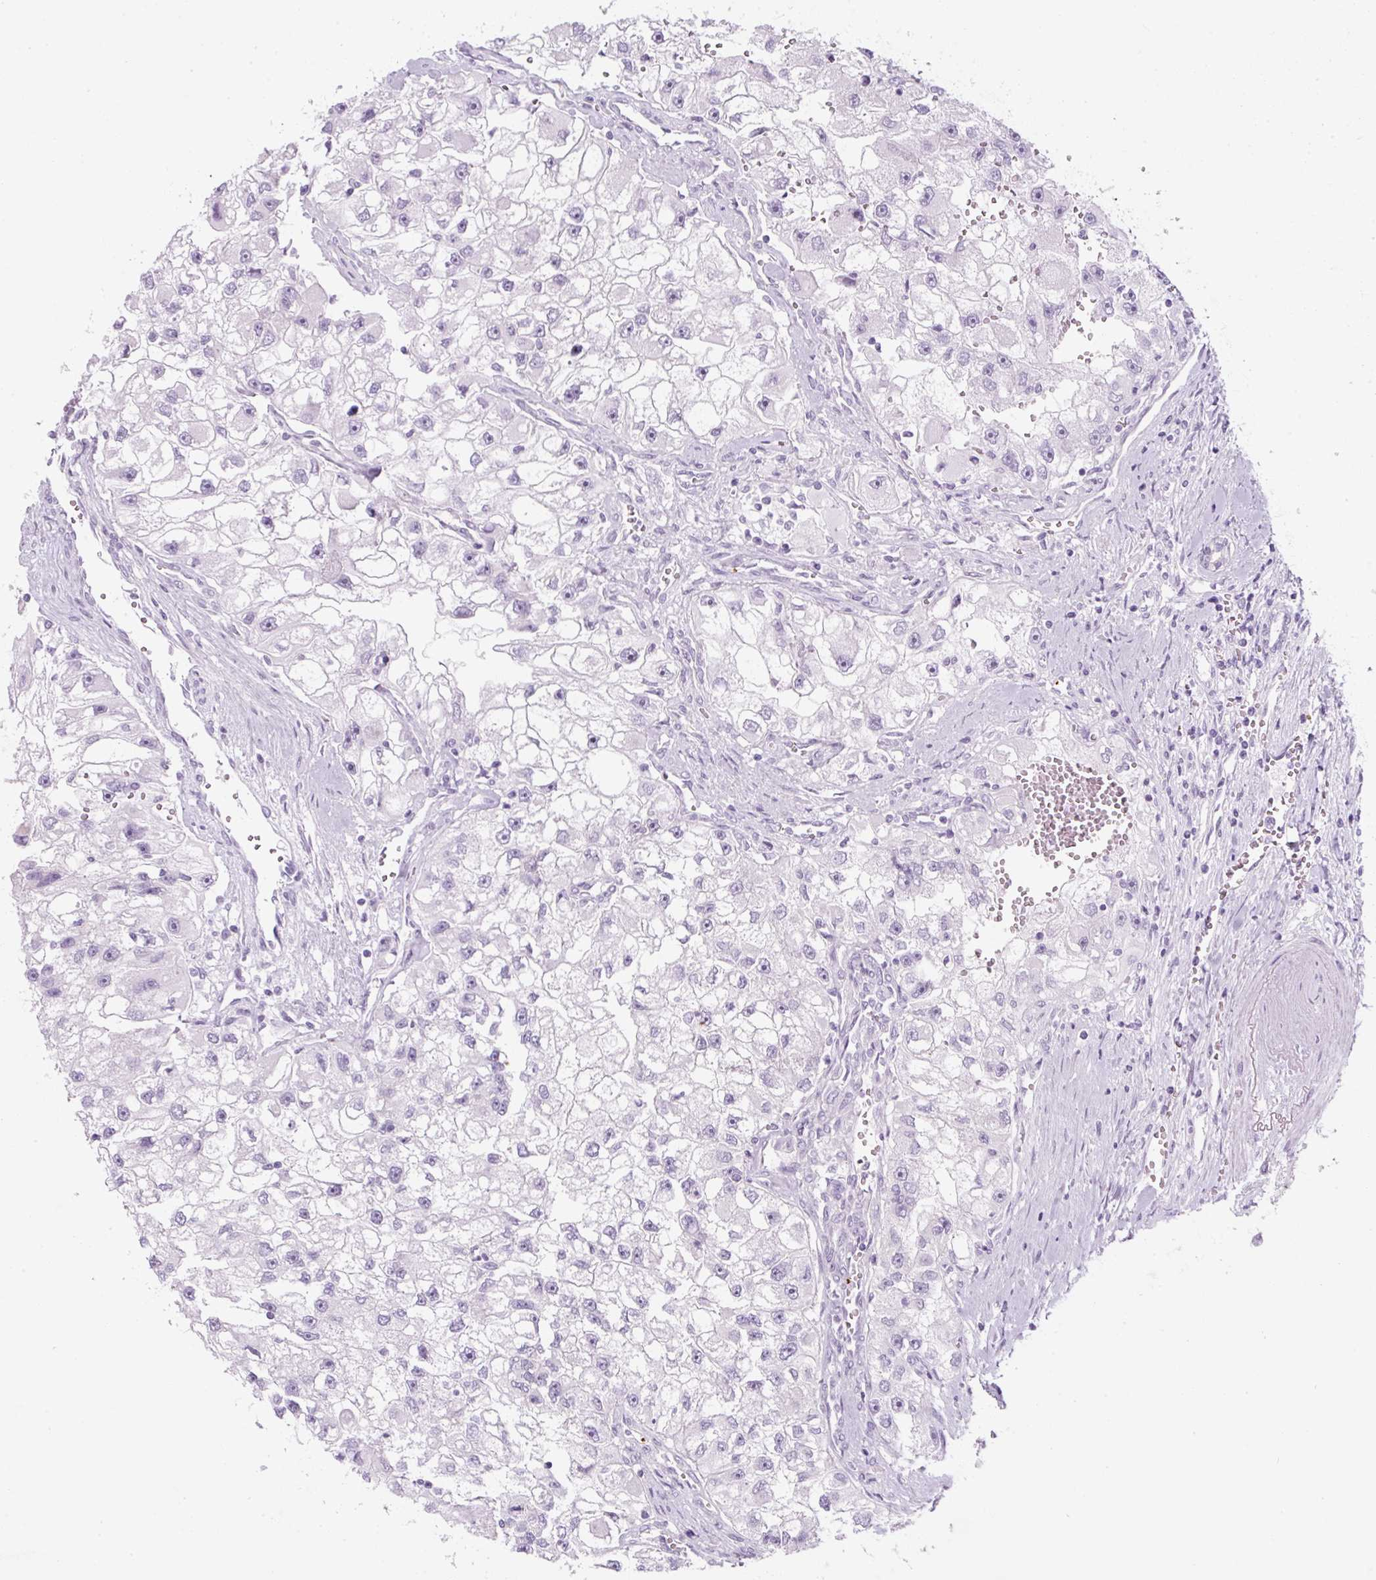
{"staining": {"intensity": "negative", "quantity": "none", "location": "none"}, "tissue": "renal cancer", "cell_type": "Tumor cells", "image_type": "cancer", "snomed": [{"axis": "morphology", "description": "Adenocarcinoma, NOS"}, {"axis": "topography", "description": "Kidney"}], "caption": "This is an immunohistochemistry photomicrograph of human renal cancer. There is no positivity in tumor cells.", "gene": "PF4V1", "patient": {"sex": "male", "age": 63}}